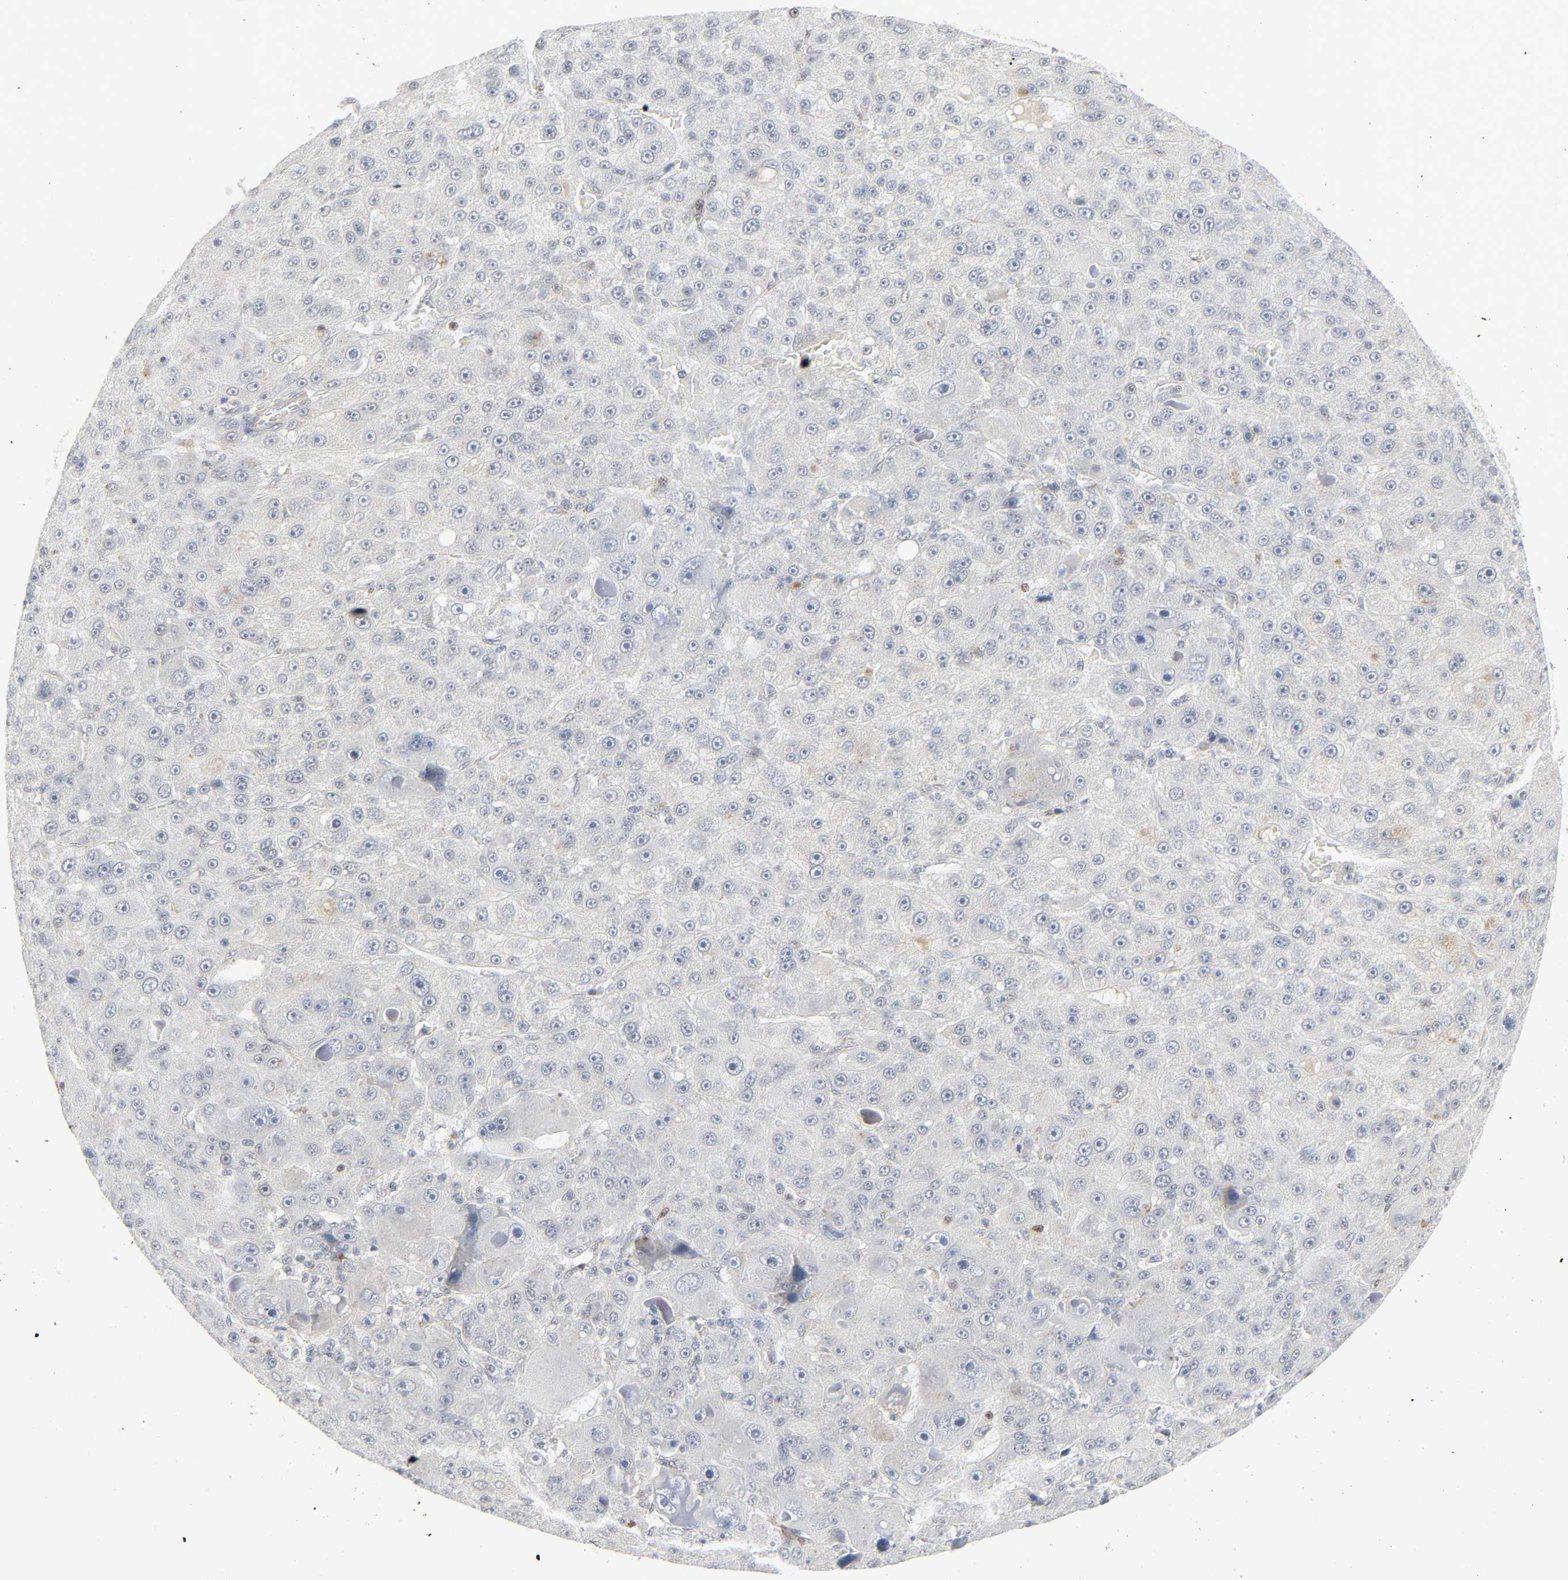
{"staining": {"intensity": "negative", "quantity": "none", "location": "none"}, "tissue": "liver cancer", "cell_type": "Tumor cells", "image_type": "cancer", "snomed": [{"axis": "morphology", "description": "Carcinoma, Hepatocellular, NOS"}, {"axis": "topography", "description": "Liver"}], "caption": "Immunohistochemistry (IHC) of liver cancer (hepatocellular carcinoma) shows no positivity in tumor cells.", "gene": "ZBTB16", "patient": {"sex": "male", "age": 76}}